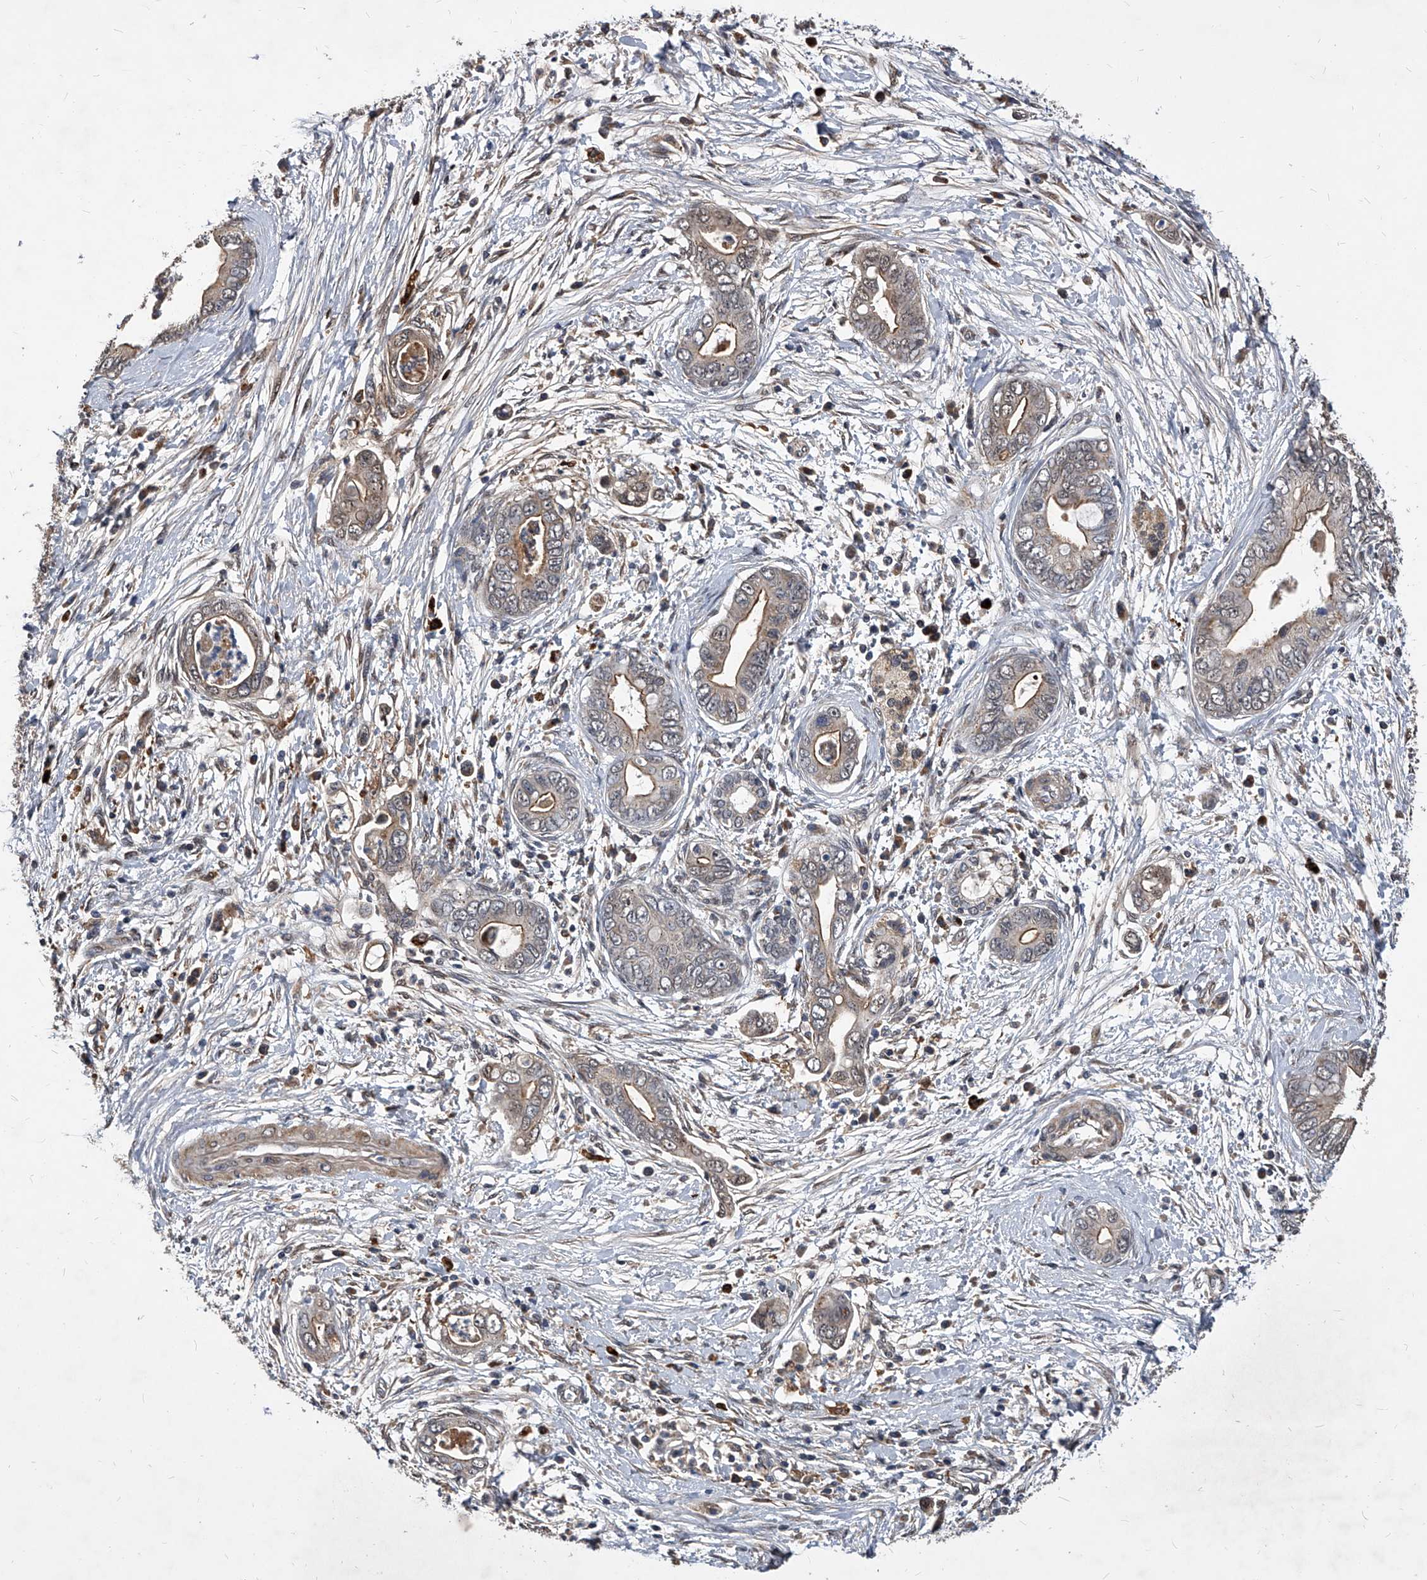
{"staining": {"intensity": "moderate", "quantity": "25%-75%", "location": "cytoplasmic/membranous"}, "tissue": "pancreatic cancer", "cell_type": "Tumor cells", "image_type": "cancer", "snomed": [{"axis": "morphology", "description": "Adenocarcinoma, NOS"}, {"axis": "topography", "description": "Pancreas"}], "caption": "DAB immunohistochemical staining of pancreatic cancer (adenocarcinoma) exhibits moderate cytoplasmic/membranous protein positivity in approximately 25%-75% of tumor cells.", "gene": "SOBP", "patient": {"sex": "male", "age": 75}}